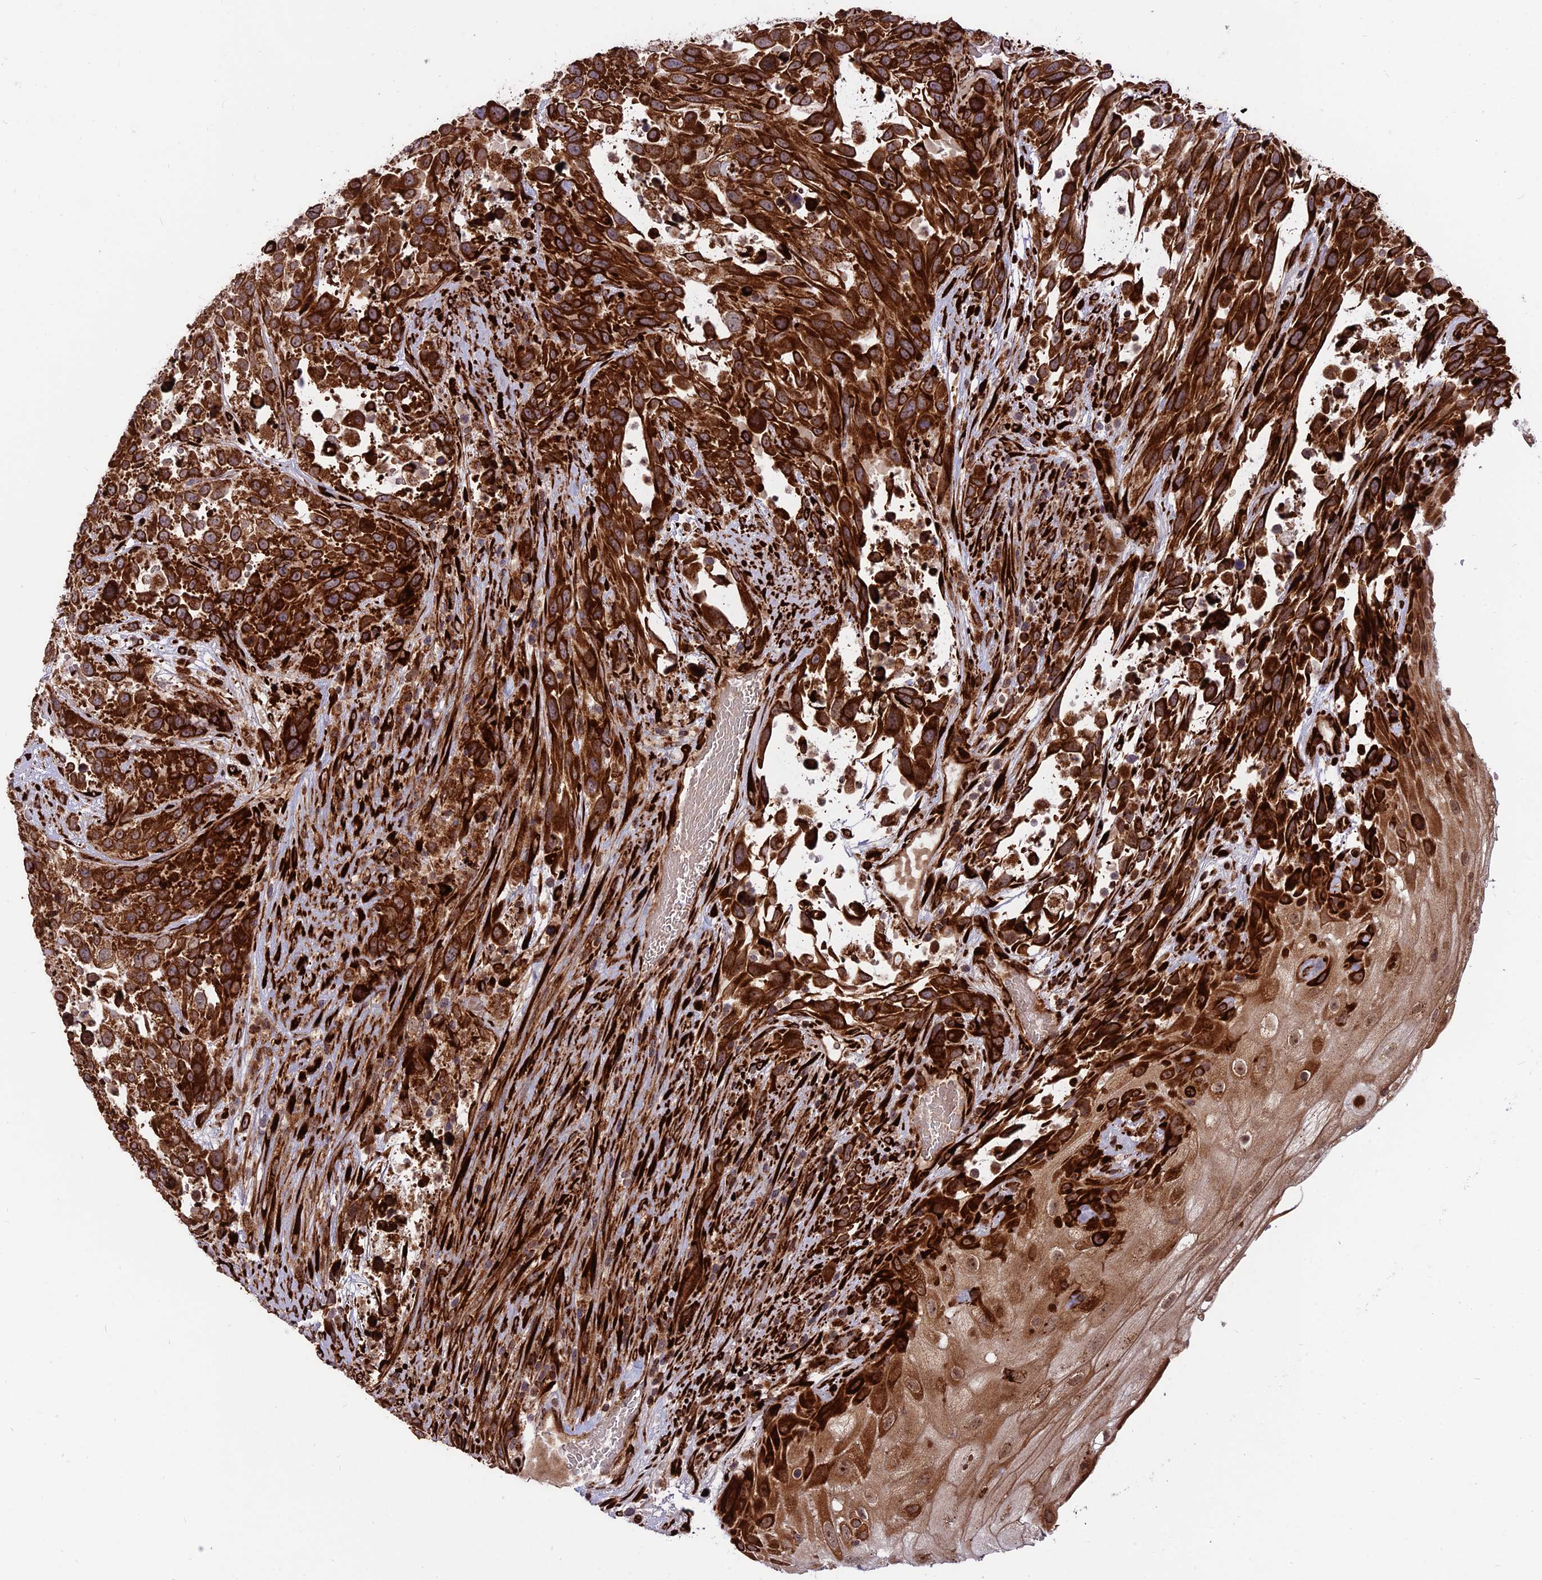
{"staining": {"intensity": "strong", "quantity": ">75%", "location": "cytoplasmic/membranous"}, "tissue": "urothelial cancer", "cell_type": "Tumor cells", "image_type": "cancer", "snomed": [{"axis": "morphology", "description": "Urothelial carcinoma, High grade"}, {"axis": "topography", "description": "Urinary bladder"}], "caption": "Immunohistochemistry of urothelial cancer demonstrates high levels of strong cytoplasmic/membranous expression in about >75% of tumor cells. The staining was performed using DAB to visualize the protein expression in brown, while the nuclei were stained in blue with hematoxylin (Magnification: 20x).", "gene": "CRTAP", "patient": {"sex": "female", "age": 70}}